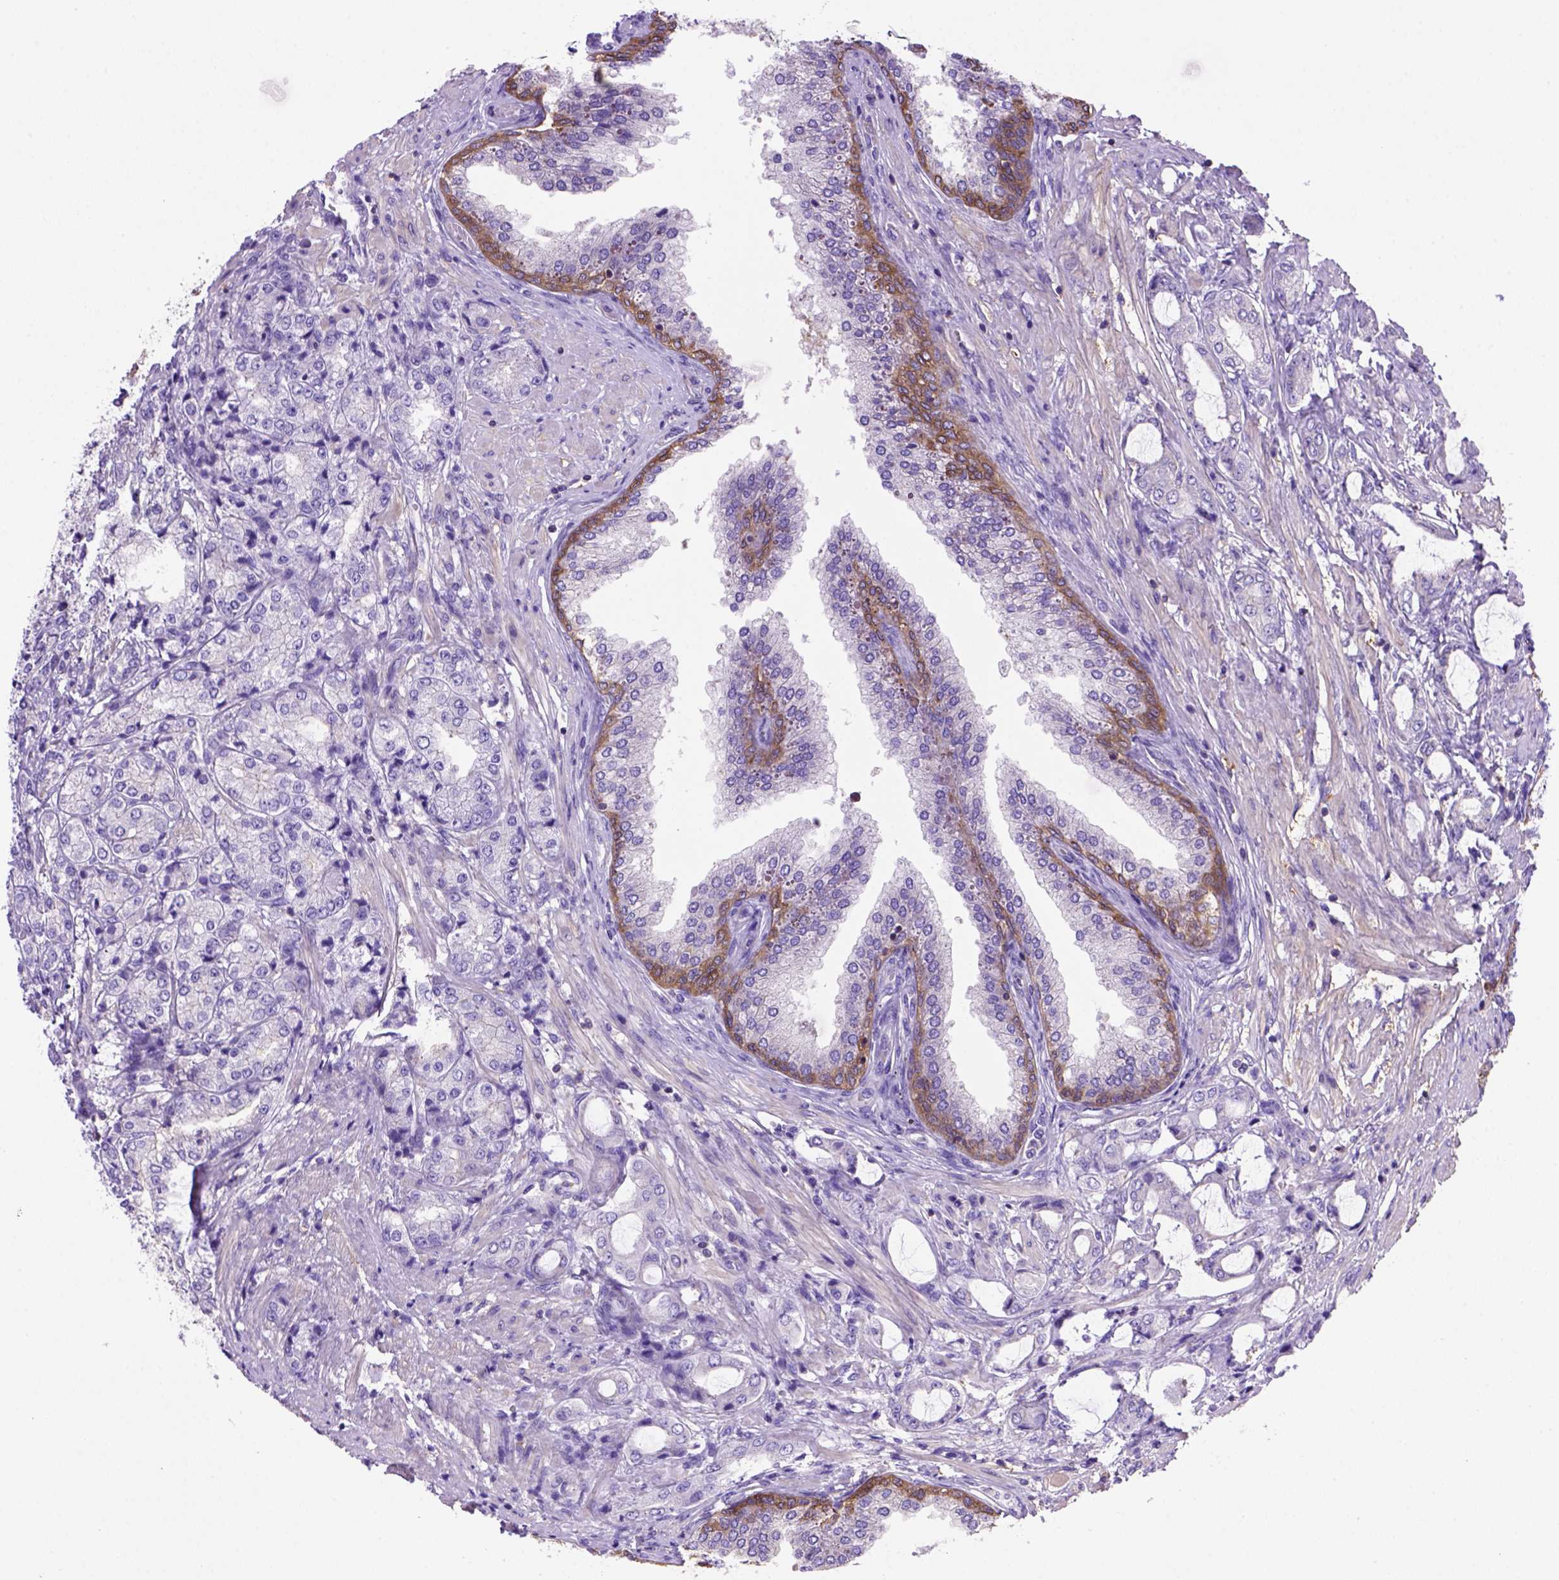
{"staining": {"intensity": "negative", "quantity": "none", "location": "none"}, "tissue": "prostate cancer", "cell_type": "Tumor cells", "image_type": "cancer", "snomed": [{"axis": "morphology", "description": "Adenocarcinoma, NOS"}, {"axis": "topography", "description": "Prostate"}], "caption": "IHC histopathology image of neoplastic tissue: human adenocarcinoma (prostate) stained with DAB (3,3'-diaminobenzidine) displays no significant protein expression in tumor cells.", "gene": "PEX12", "patient": {"sex": "male", "age": 63}}